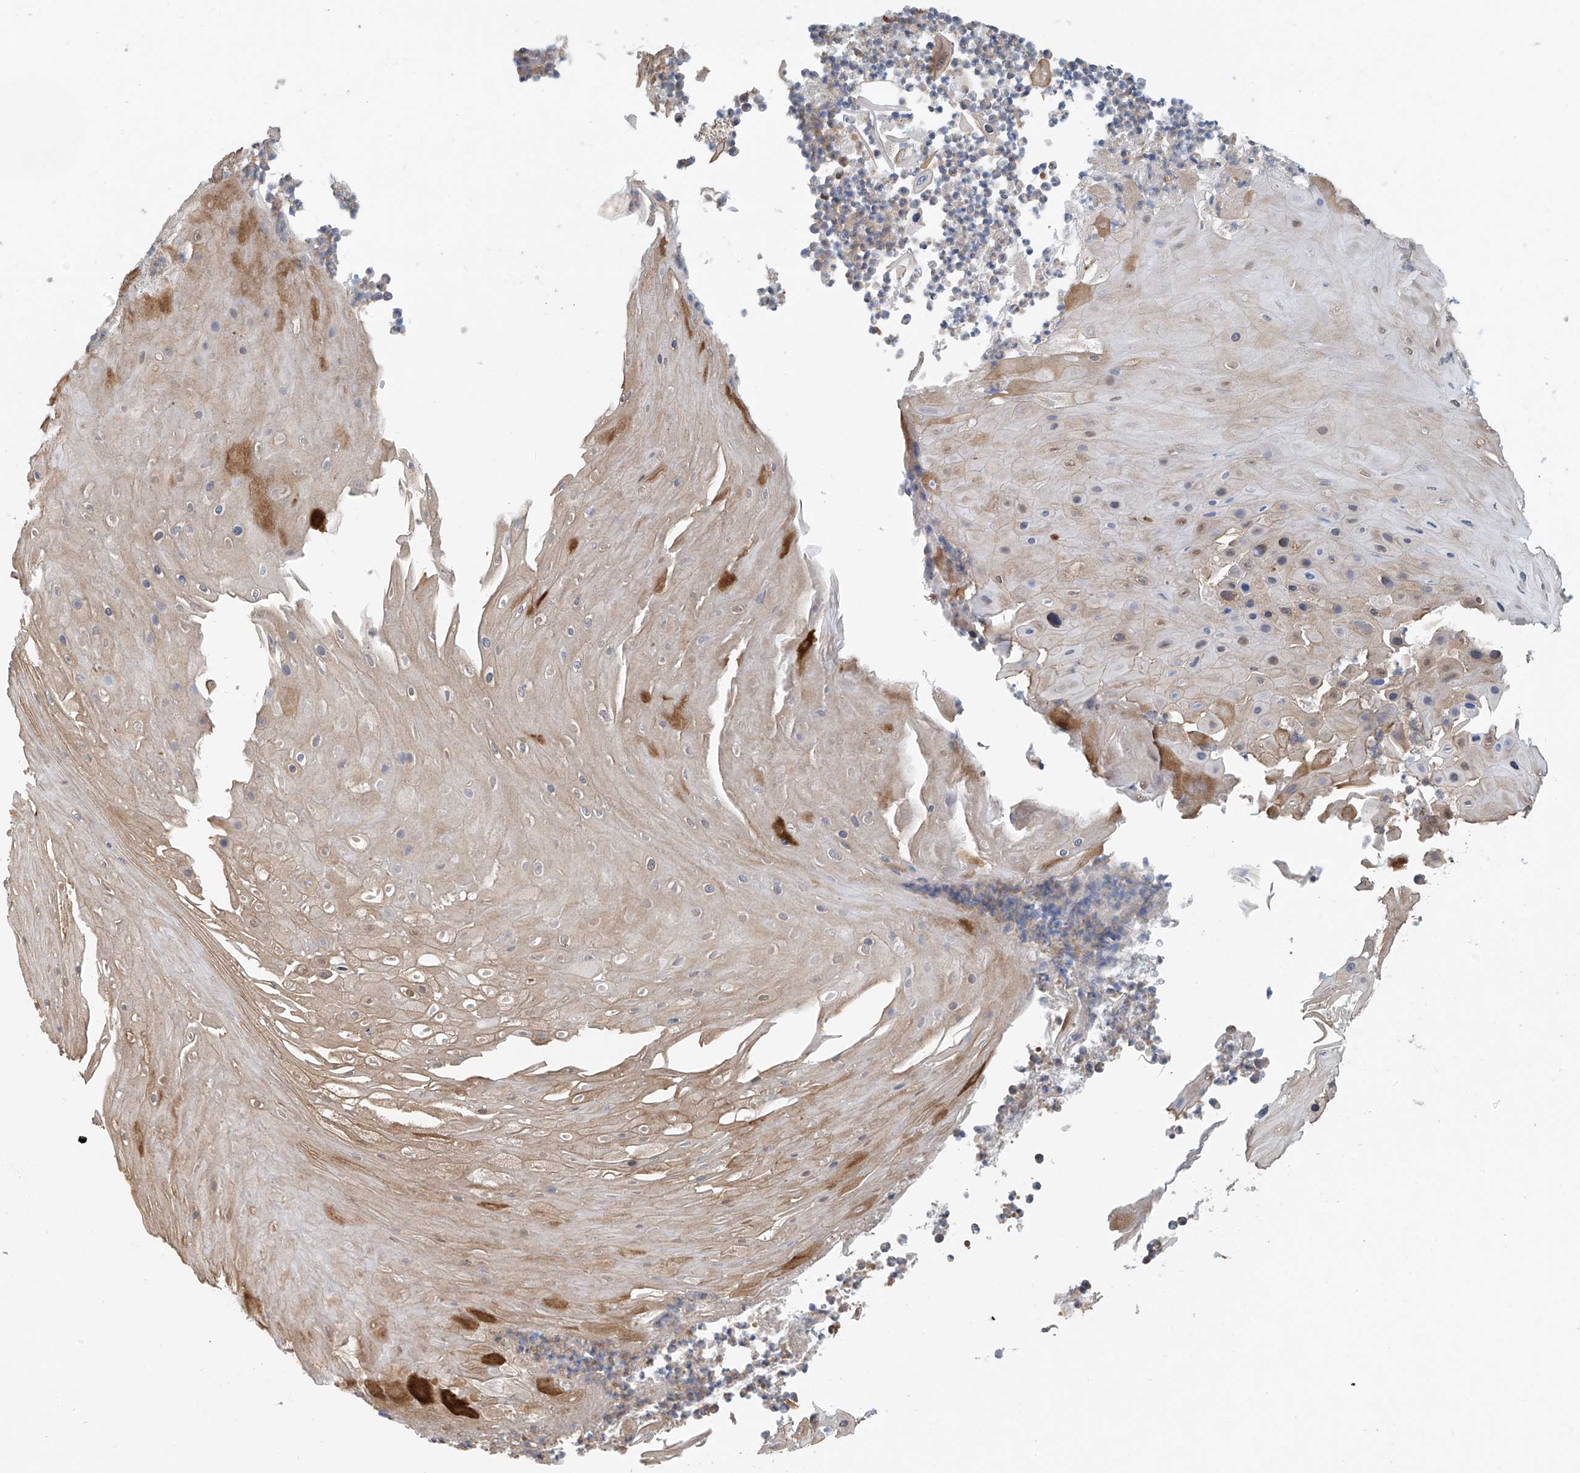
{"staining": {"intensity": "weak", "quantity": "<25%", "location": "cytoplasmic/membranous"}, "tissue": "skin cancer", "cell_type": "Tumor cells", "image_type": "cancer", "snomed": [{"axis": "morphology", "description": "Squamous cell carcinoma, NOS"}, {"axis": "topography", "description": "Skin"}], "caption": "DAB immunohistochemical staining of human squamous cell carcinoma (skin) exhibits no significant positivity in tumor cells.", "gene": "PMM1", "patient": {"sex": "female", "age": 88}}